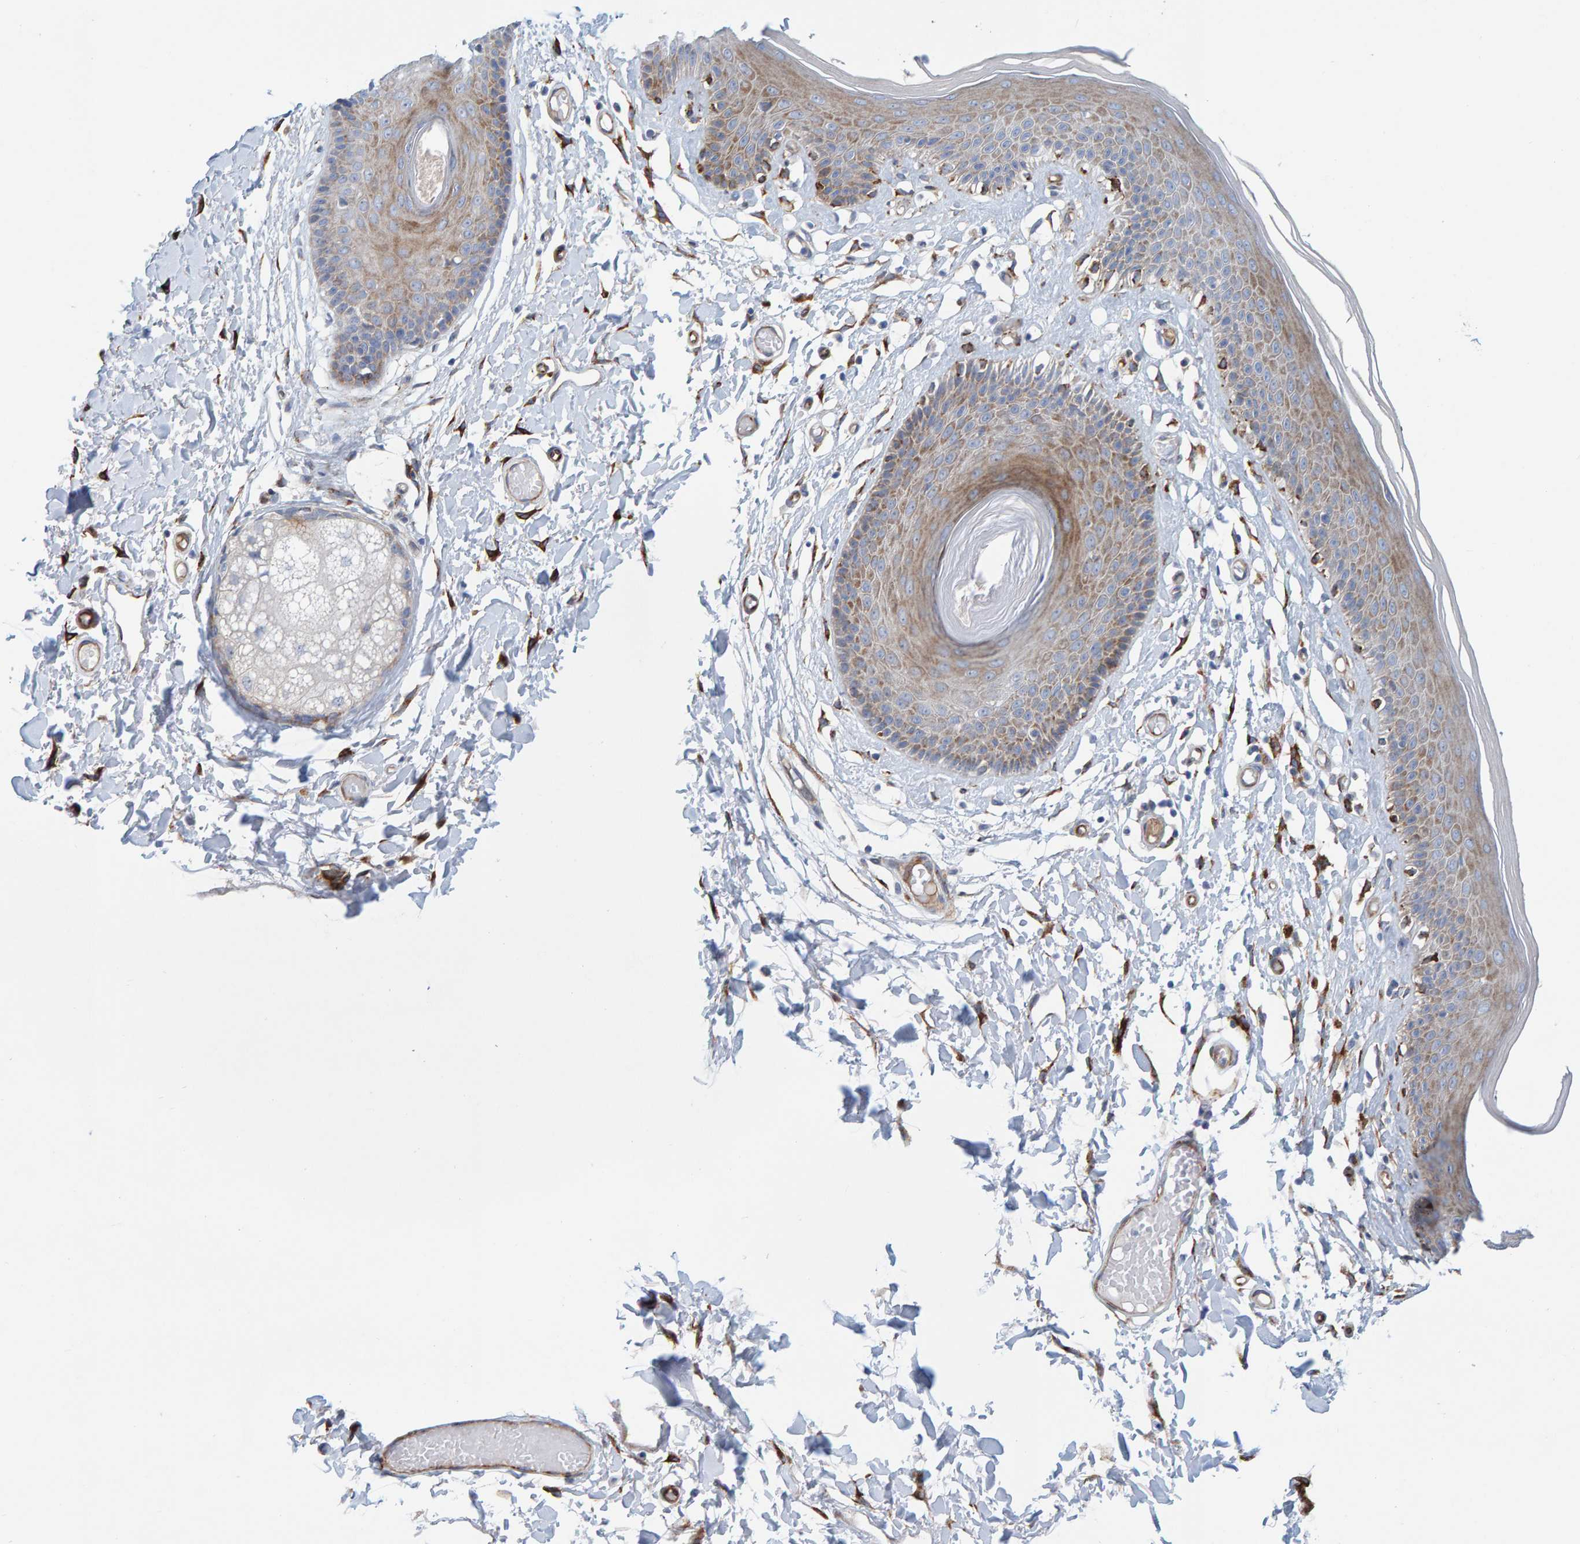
{"staining": {"intensity": "moderate", "quantity": "25%-75%", "location": "cytoplasmic/membranous"}, "tissue": "skin", "cell_type": "Epidermal cells", "image_type": "normal", "snomed": [{"axis": "morphology", "description": "Normal tissue, NOS"}, {"axis": "topography", "description": "Vulva"}], "caption": "High-magnification brightfield microscopy of unremarkable skin stained with DAB (brown) and counterstained with hematoxylin (blue). epidermal cells exhibit moderate cytoplasmic/membranous positivity is present in about25%-75% of cells. (DAB IHC with brightfield microscopy, high magnification).", "gene": "MMP16", "patient": {"sex": "female", "age": 73}}